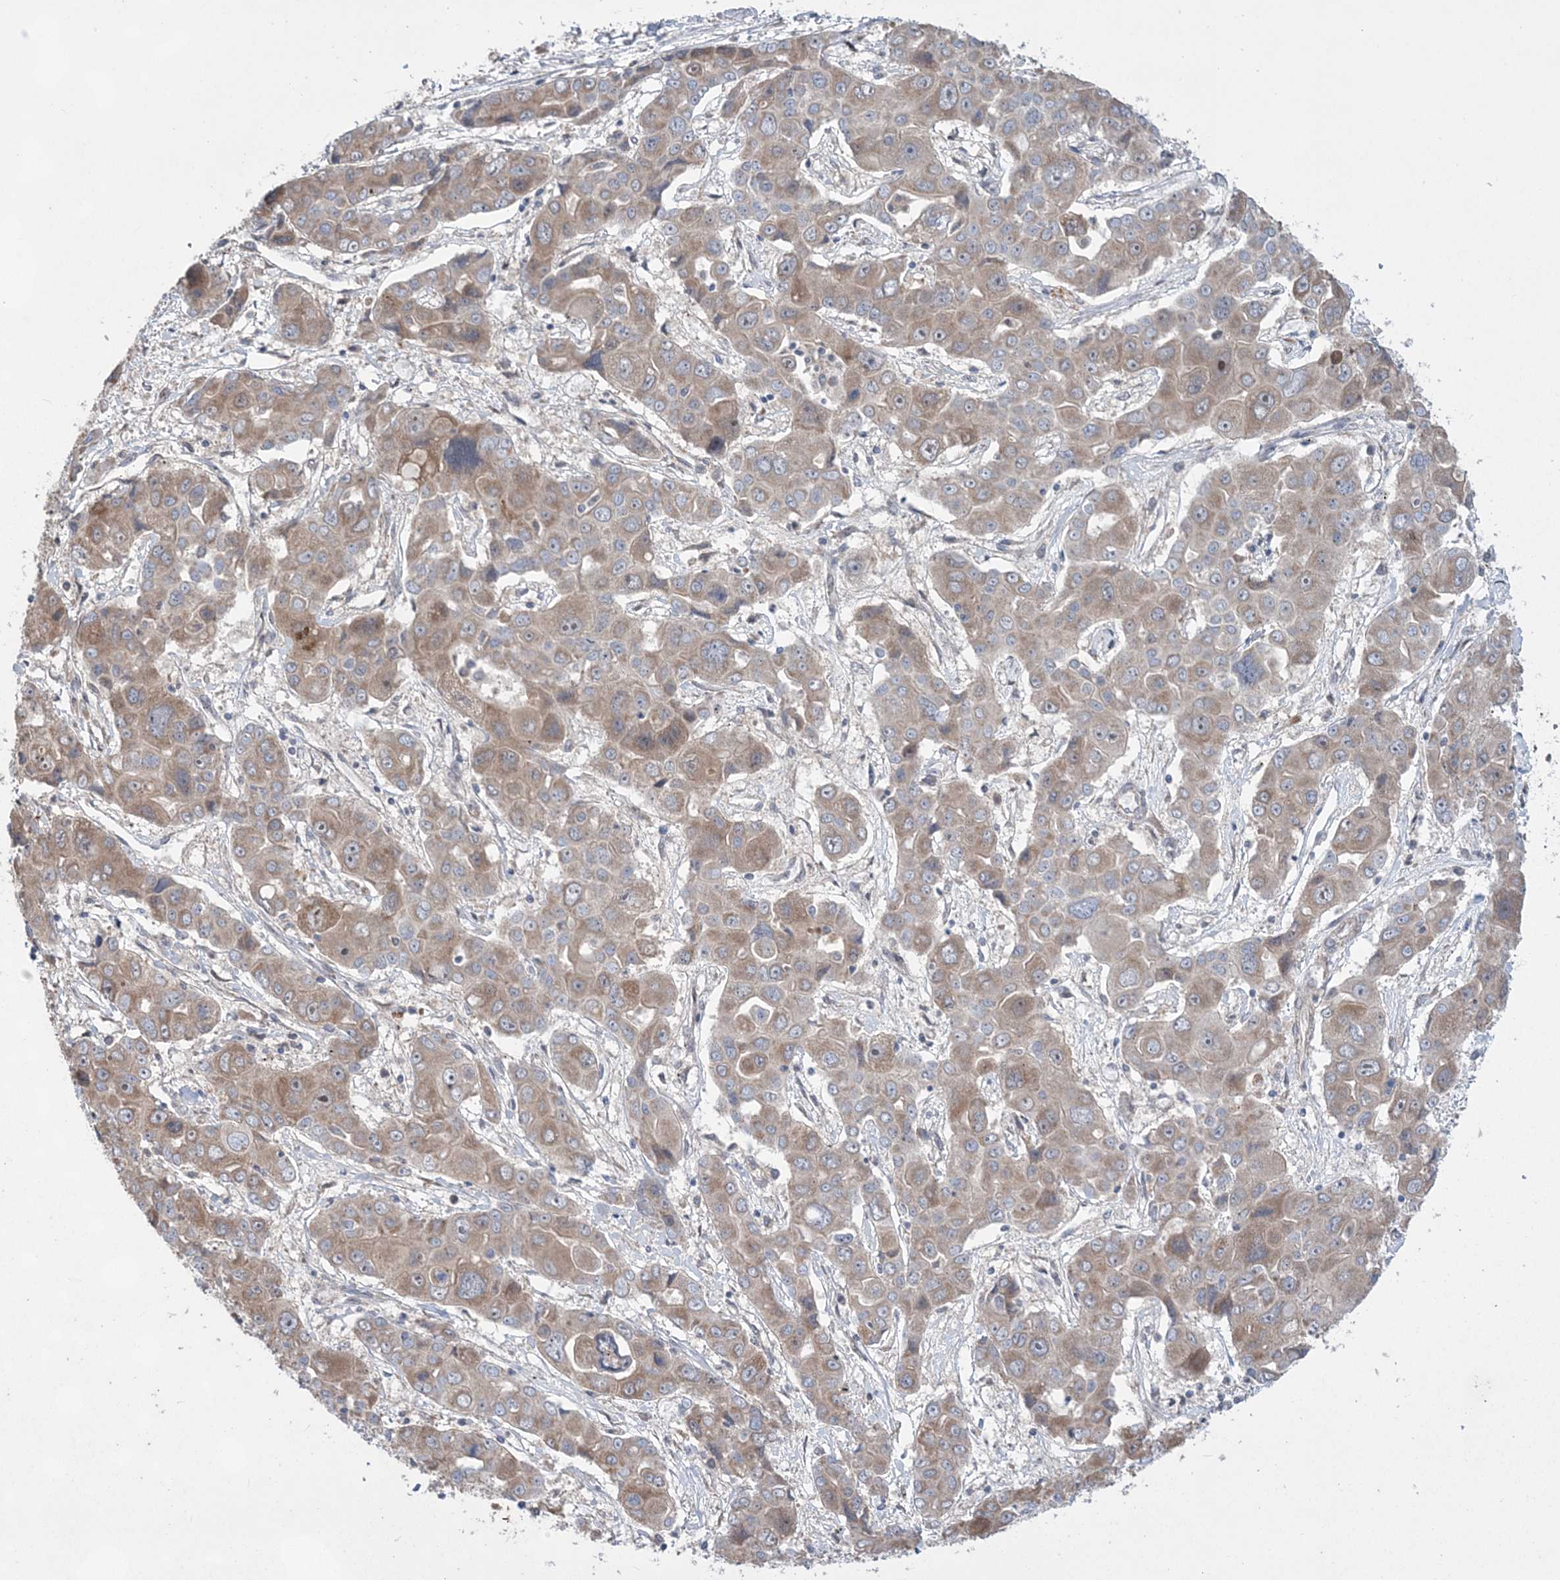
{"staining": {"intensity": "weak", "quantity": ">75%", "location": "cytoplasmic/membranous"}, "tissue": "liver cancer", "cell_type": "Tumor cells", "image_type": "cancer", "snomed": [{"axis": "morphology", "description": "Cholangiocarcinoma"}, {"axis": "topography", "description": "Liver"}], "caption": "IHC of liver cancer exhibits low levels of weak cytoplasmic/membranous staining in about >75% of tumor cells.", "gene": "MTRF1L", "patient": {"sex": "male", "age": 67}}